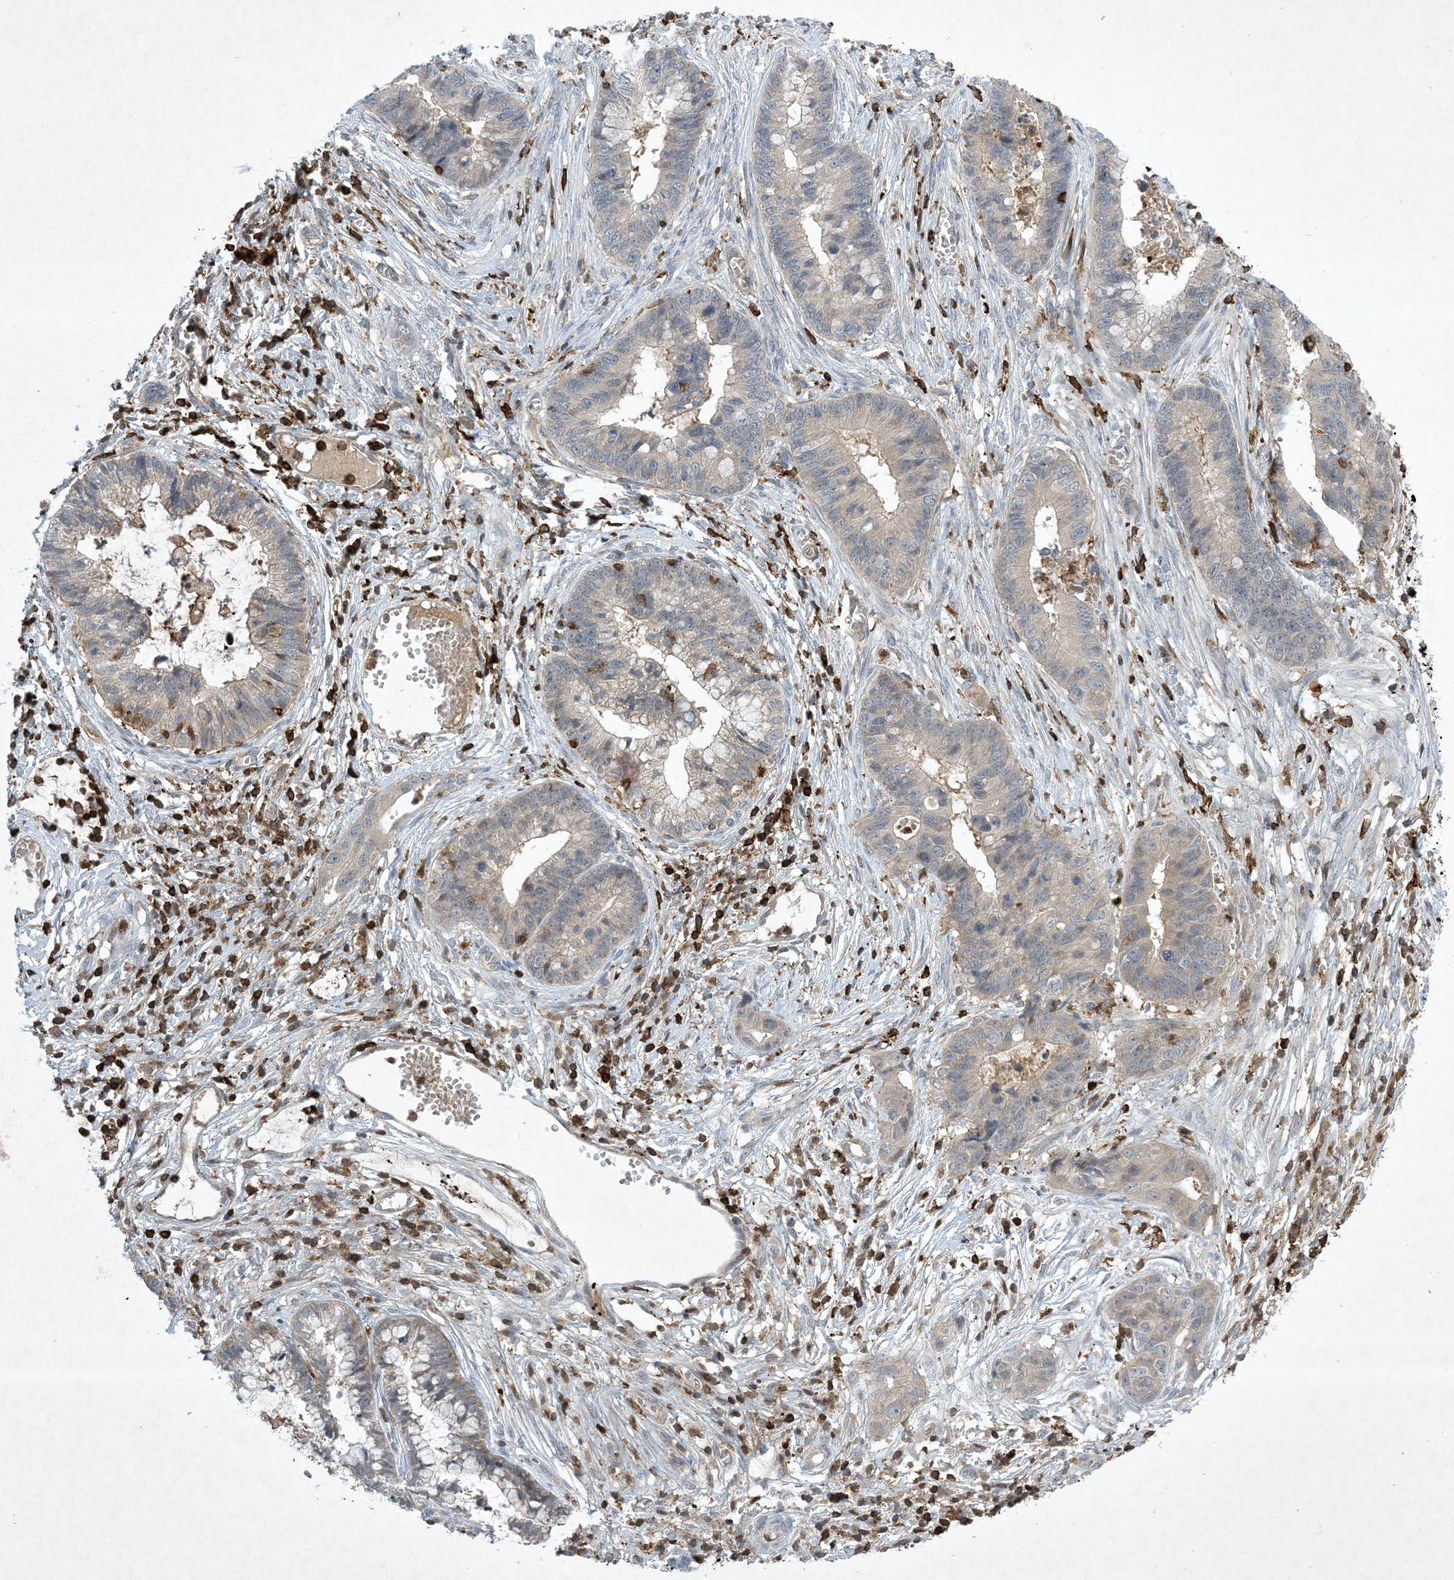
{"staining": {"intensity": "negative", "quantity": "none", "location": "none"}, "tissue": "cervical cancer", "cell_type": "Tumor cells", "image_type": "cancer", "snomed": [{"axis": "morphology", "description": "Adenocarcinoma, NOS"}, {"axis": "topography", "description": "Cervix"}], "caption": "This is a image of immunohistochemistry (IHC) staining of adenocarcinoma (cervical), which shows no staining in tumor cells.", "gene": "AK9", "patient": {"sex": "female", "age": 44}}